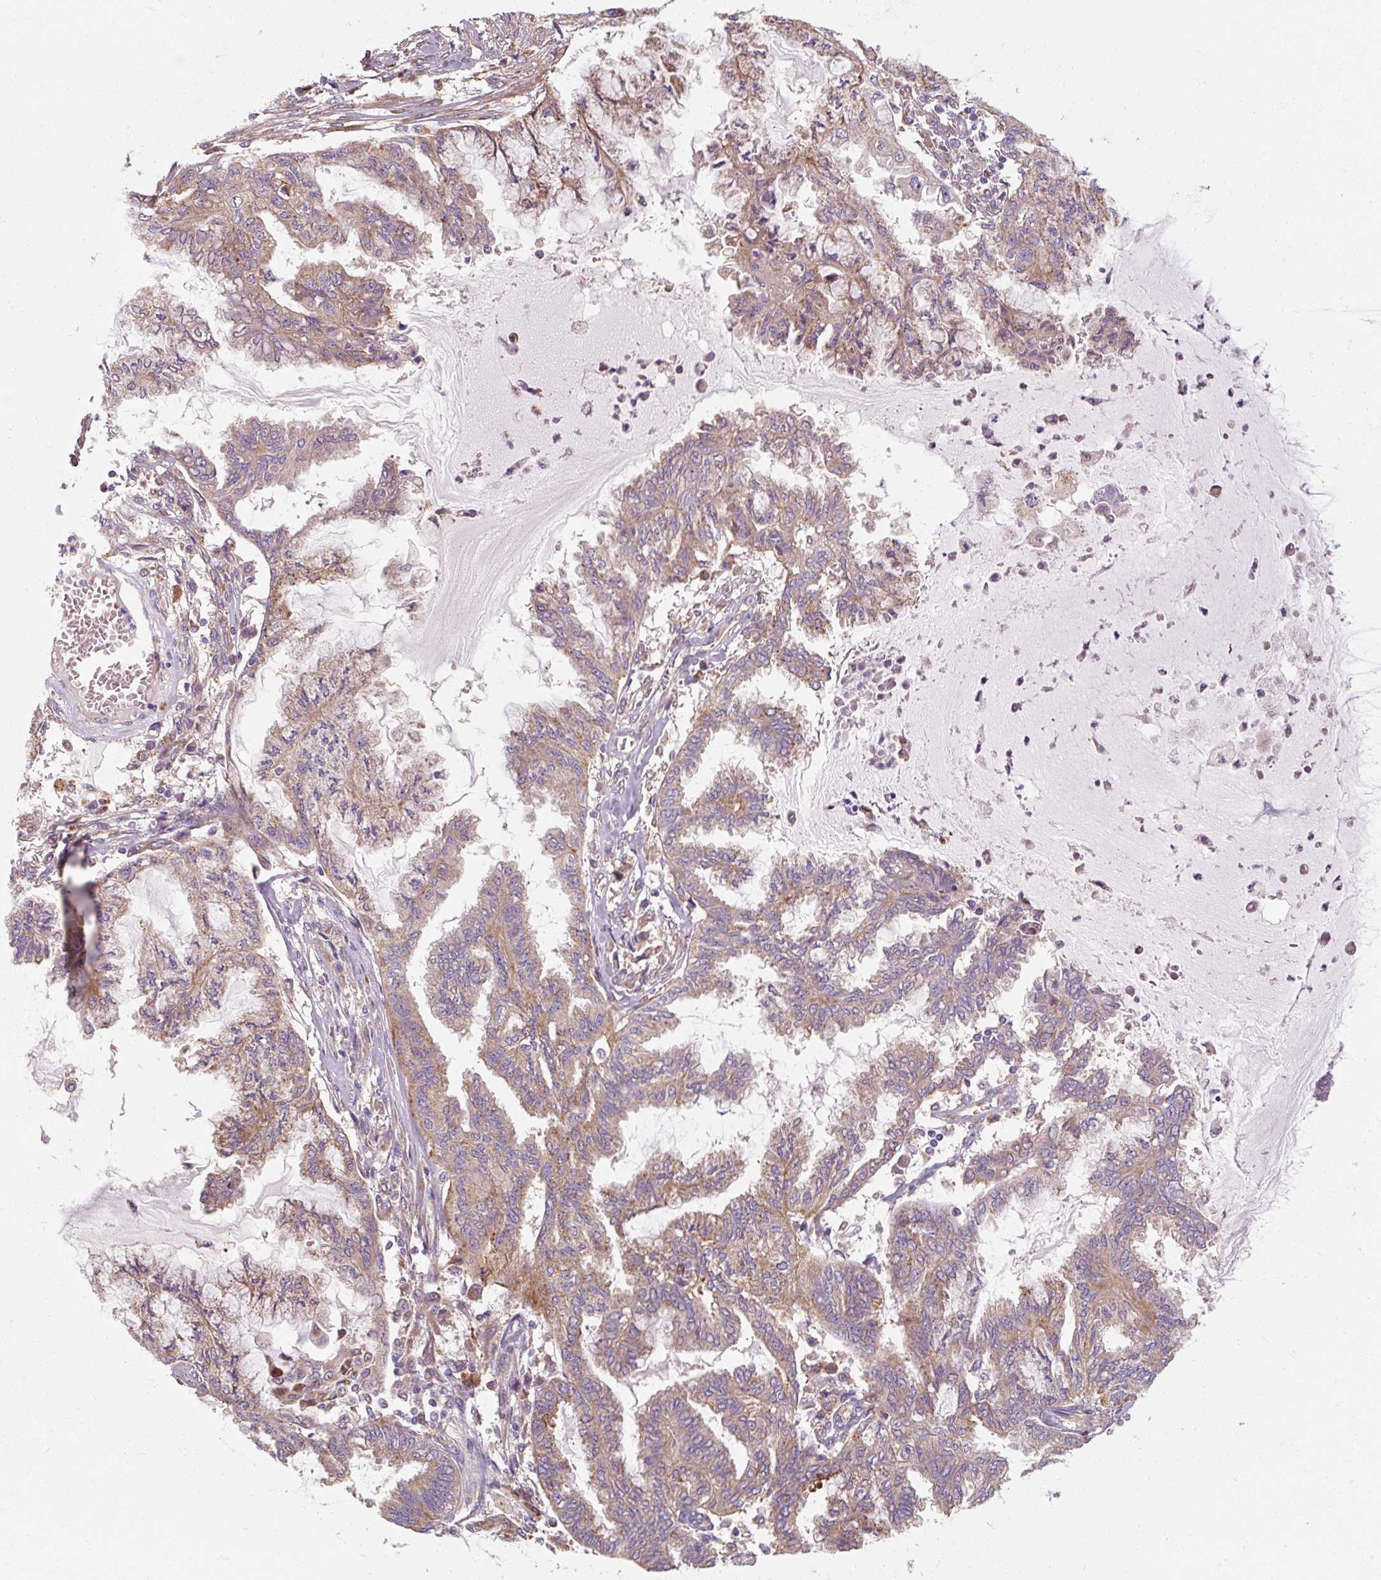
{"staining": {"intensity": "weak", "quantity": "25%-75%", "location": "cytoplasmic/membranous"}, "tissue": "endometrial cancer", "cell_type": "Tumor cells", "image_type": "cancer", "snomed": [{"axis": "morphology", "description": "Adenocarcinoma, NOS"}, {"axis": "topography", "description": "Endometrium"}], "caption": "A low amount of weak cytoplasmic/membranous staining is appreciated in approximately 25%-75% of tumor cells in endometrial cancer tissue.", "gene": "TBC1D4", "patient": {"sex": "female", "age": 86}}